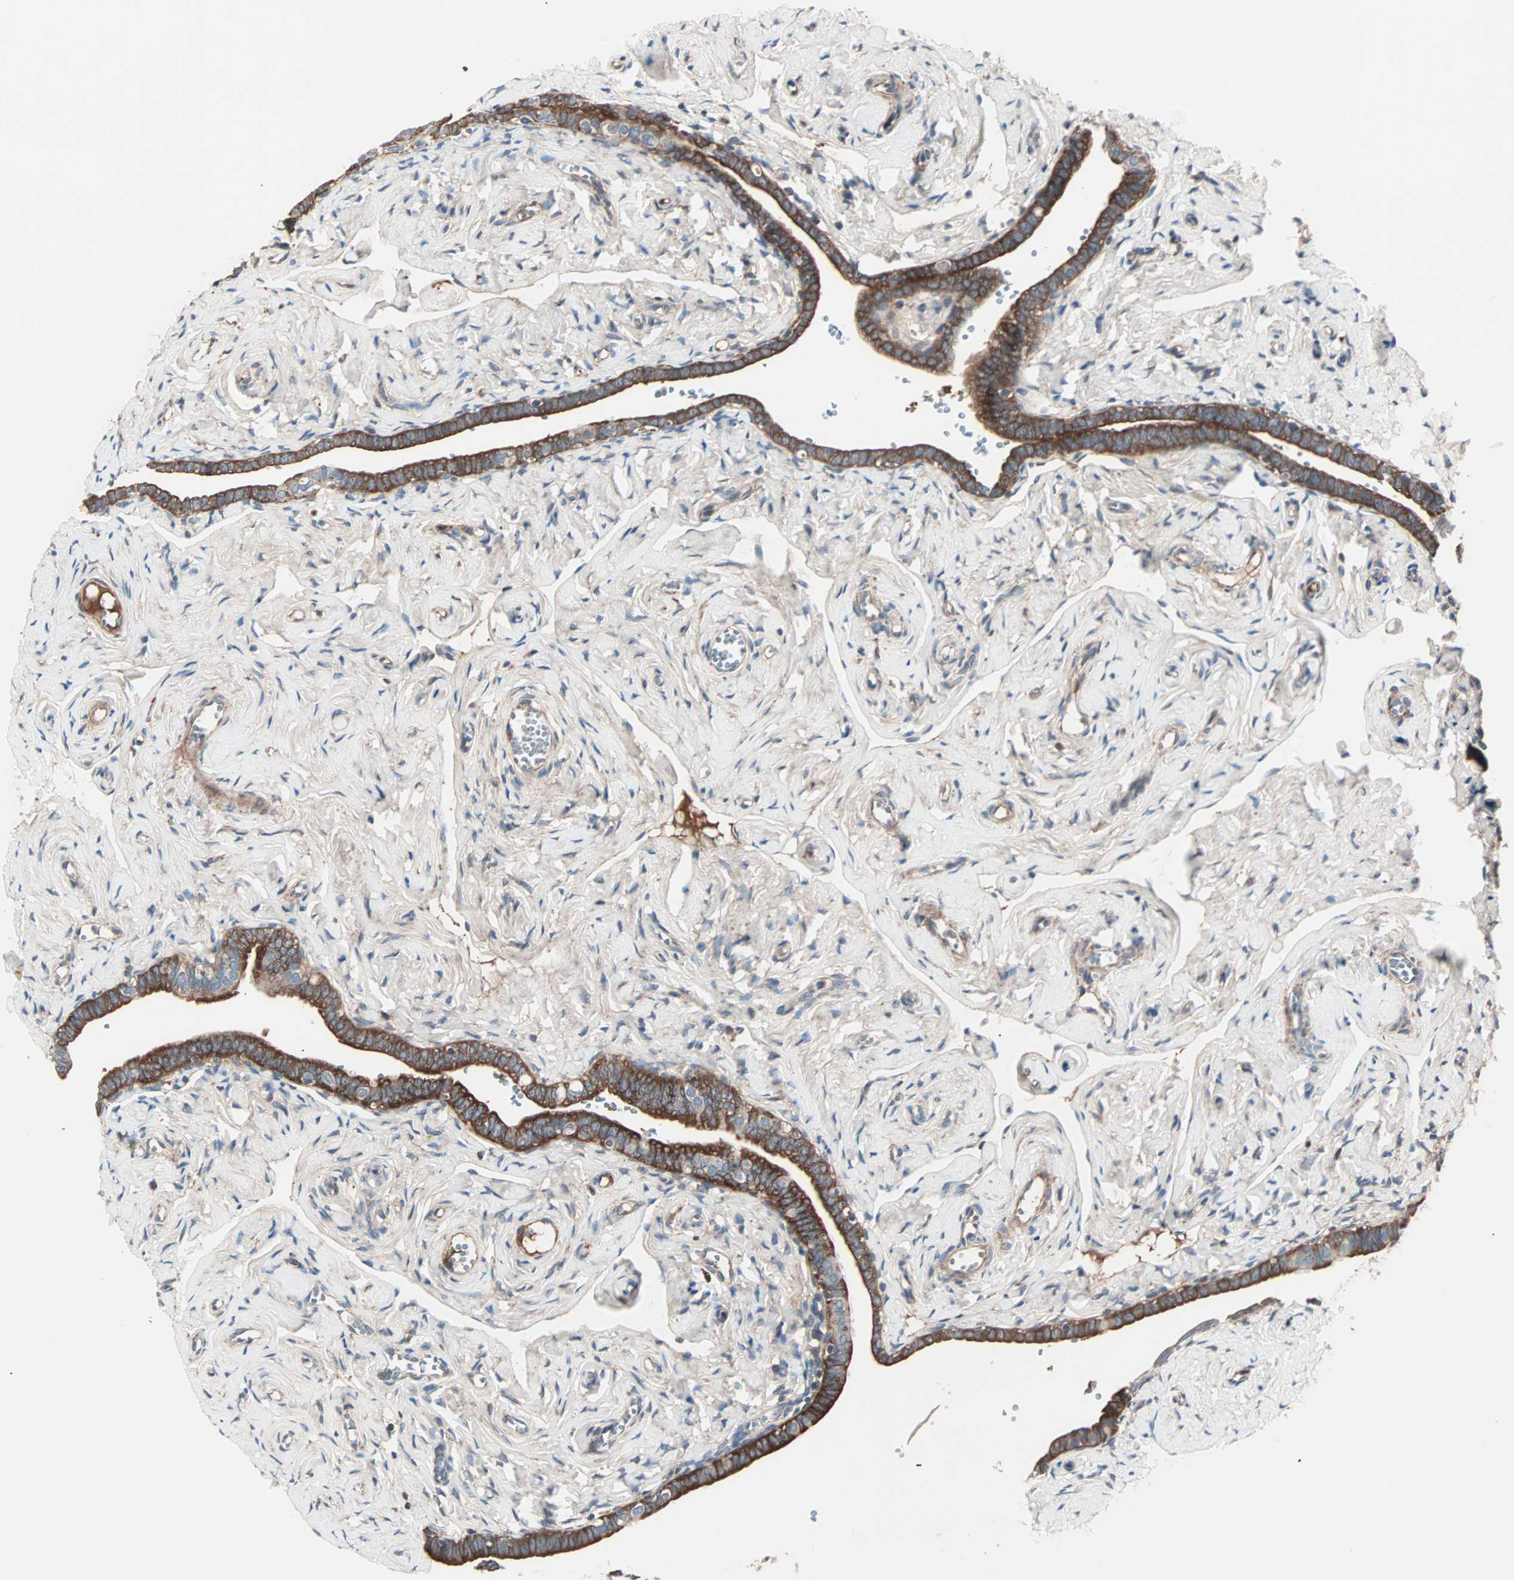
{"staining": {"intensity": "moderate", "quantity": ">75%", "location": "cytoplasmic/membranous"}, "tissue": "fallopian tube", "cell_type": "Glandular cells", "image_type": "normal", "snomed": [{"axis": "morphology", "description": "Normal tissue, NOS"}, {"axis": "topography", "description": "Fallopian tube"}], "caption": "This histopathology image displays unremarkable fallopian tube stained with immunohistochemistry (IHC) to label a protein in brown. The cytoplasmic/membranous of glandular cells show moderate positivity for the protein. Nuclei are counter-stained blue.", "gene": "CAD", "patient": {"sex": "female", "age": 71}}